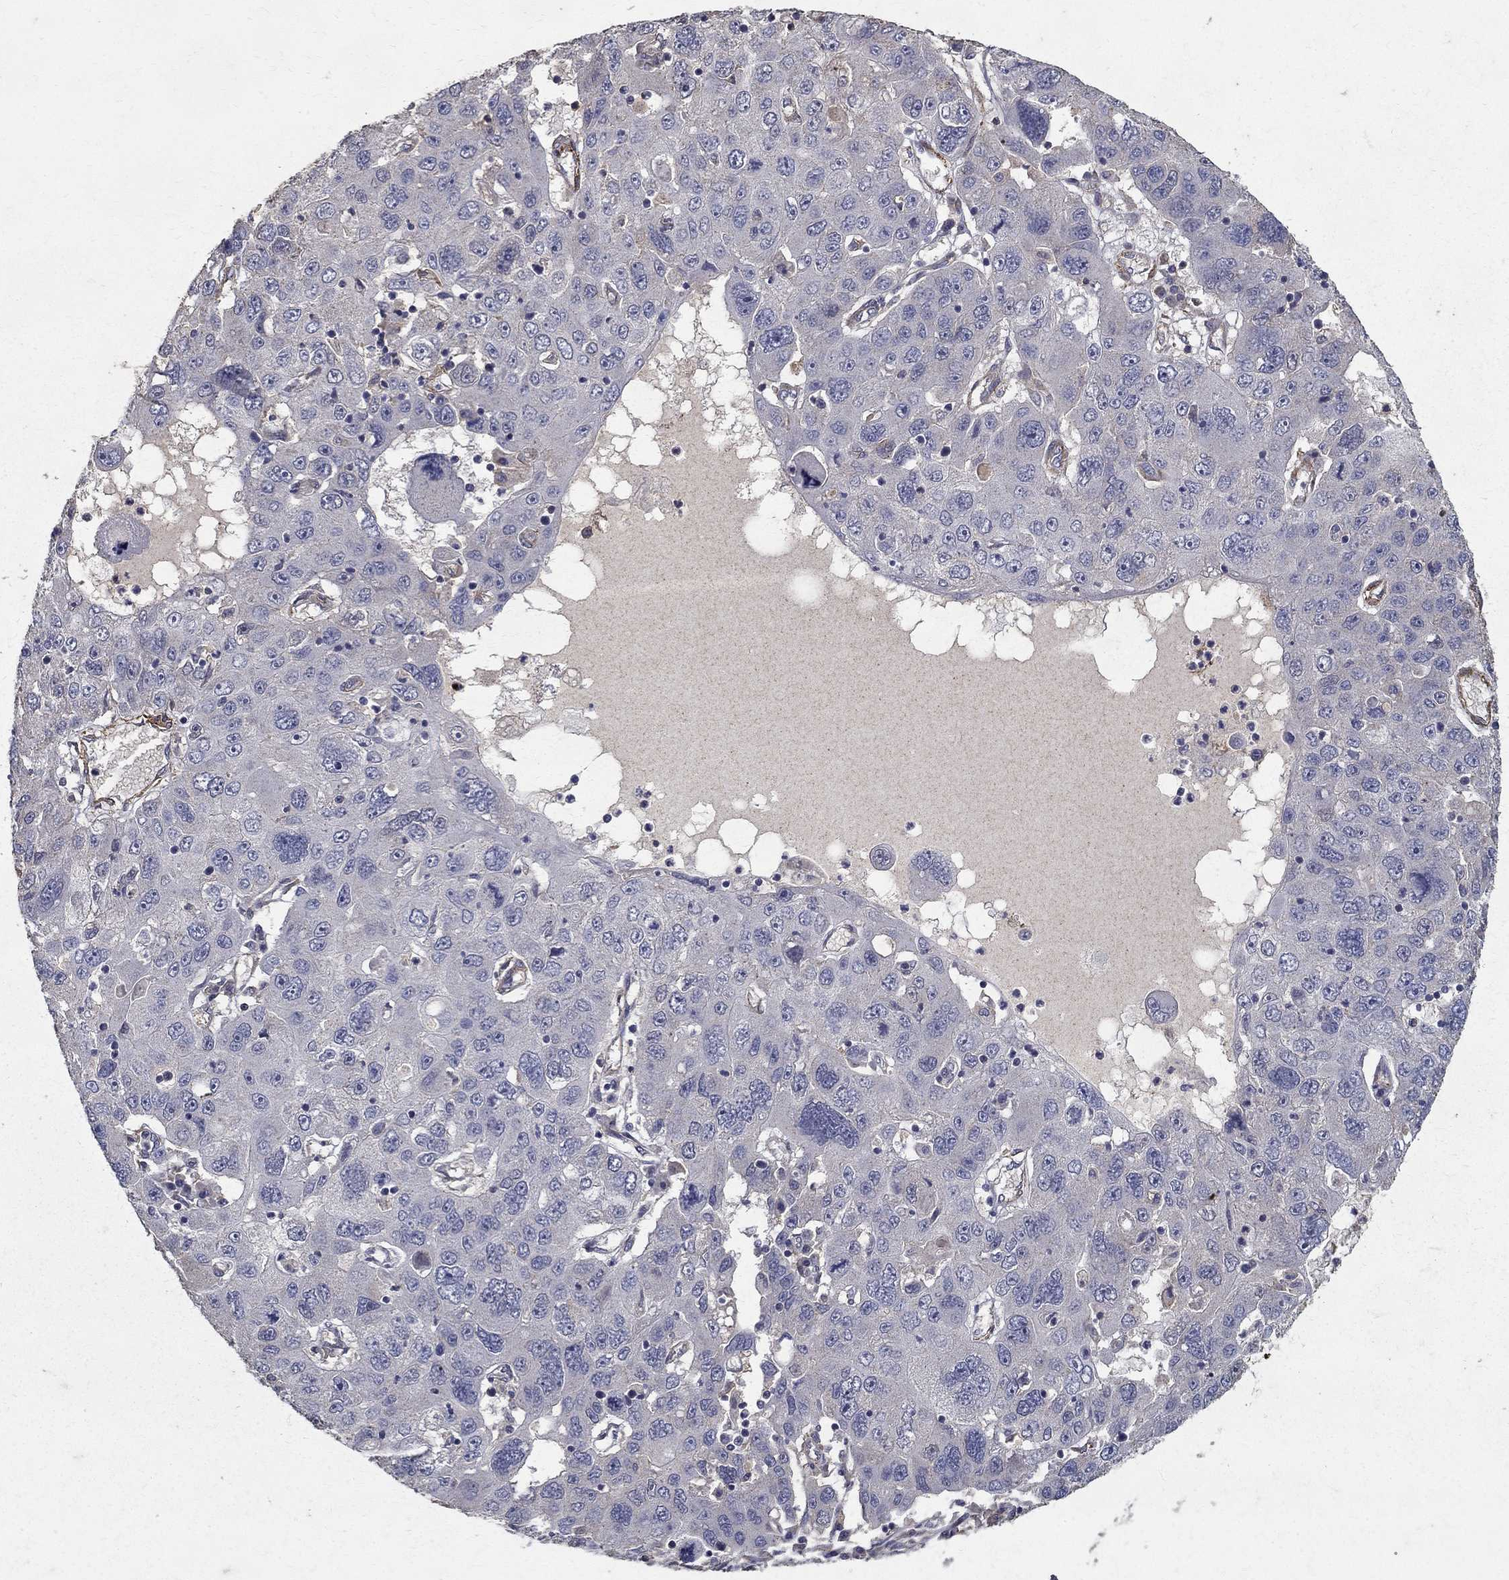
{"staining": {"intensity": "negative", "quantity": "none", "location": "none"}, "tissue": "stomach cancer", "cell_type": "Tumor cells", "image_type": "cancer", "snomed": [{"axis": "morphology", "description": "Adenocarcinoma, NOS"}, {"axis": "topography", "description": "Stomach"}], "caption": "An image of stomach adenocarcinoma stained for a protein exhibits no brown staining in tumor cells.", "gene": "MPP2", "patient": {"sex": "male", "age": 56}}